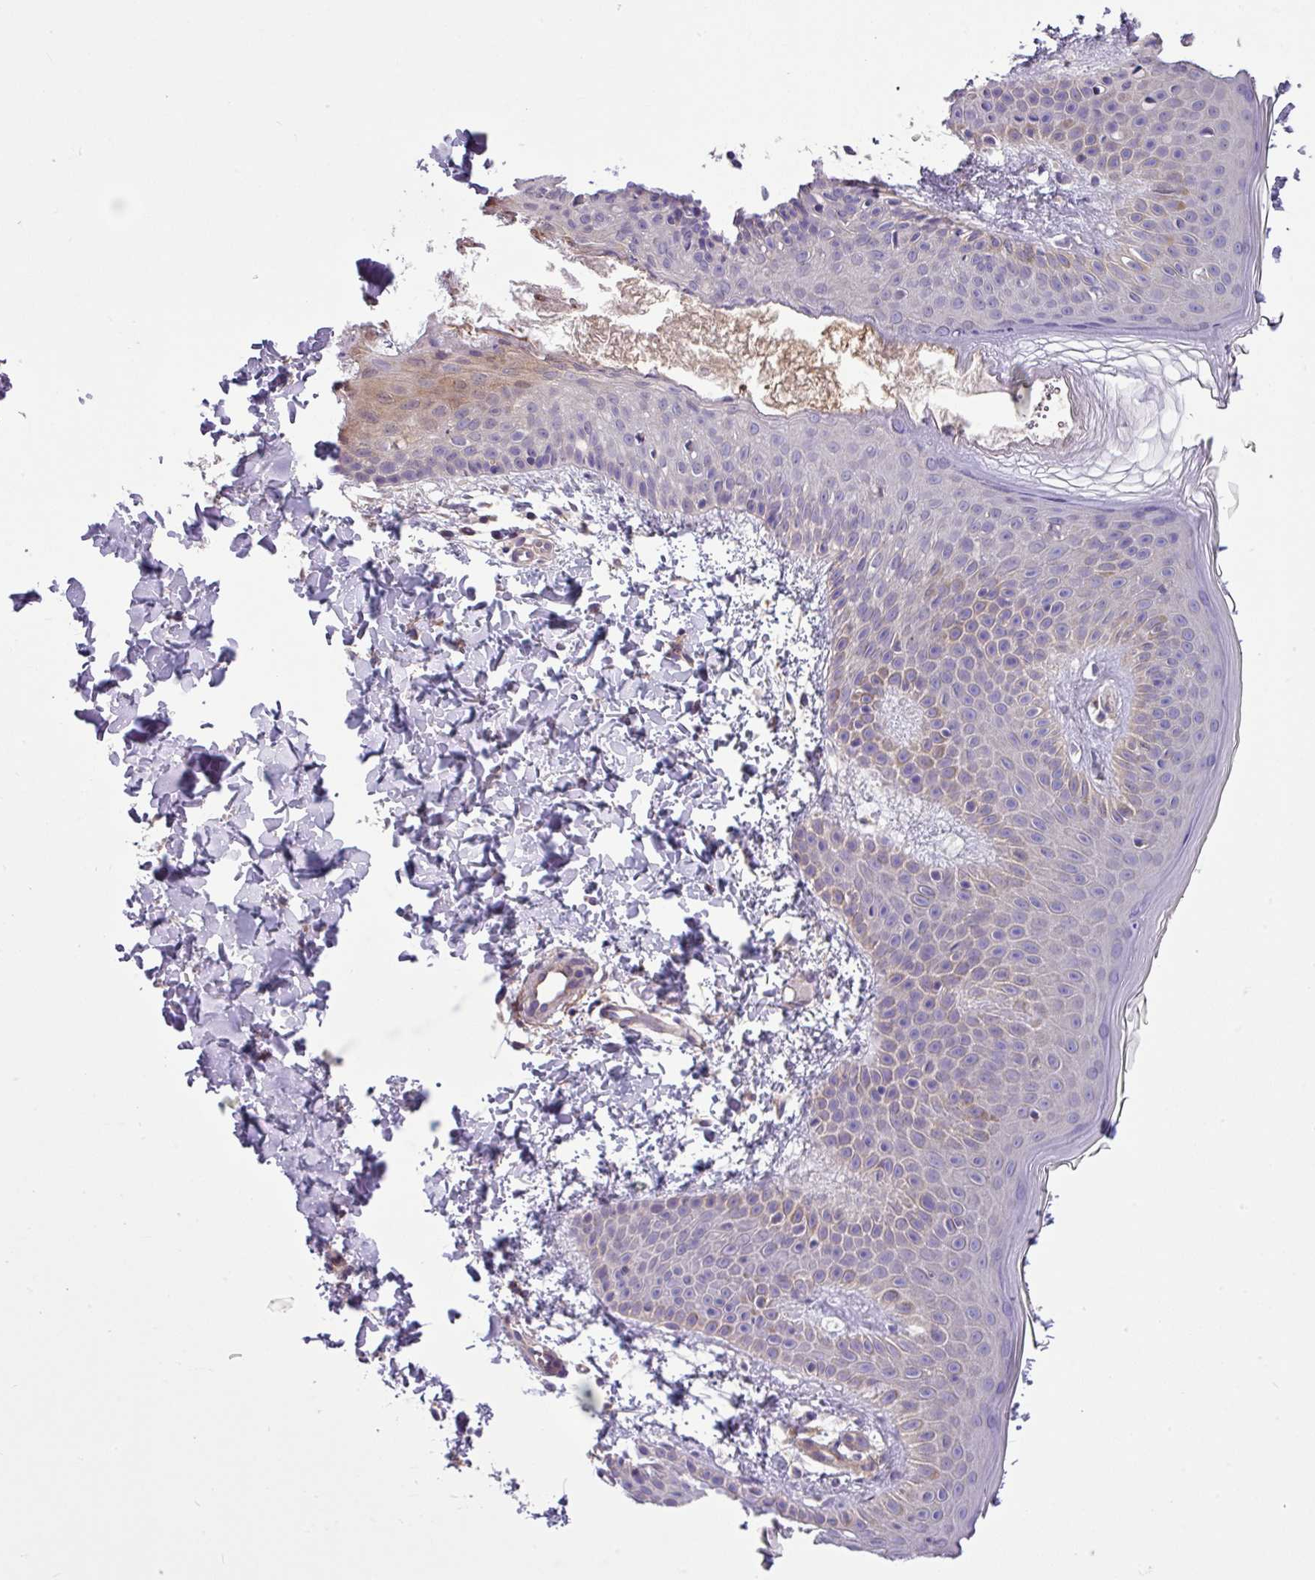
{"staining": {"intensity": "negative", "quantity": "none", "location": "none"}, "tissue": "skin", "cell_type": "Fibroblasts", "image_type": "normal", "snomed": [{"axis": "morphology", "description": "Normal tissue, NOS"}, {"axis": "topography", "description": "Skin"}], "caption": "A histopathology image of skin stained for a protein demonstrates no brown staining in fibroblasts. Brightfield microscopy of IHC stained with DAB (3,3'-diaminobenzidine) (brown) and hematoxylin (blue), captured at high magnification.", "gene": "SLC23A2", "patient": {"sex": "male", "age": 36}}